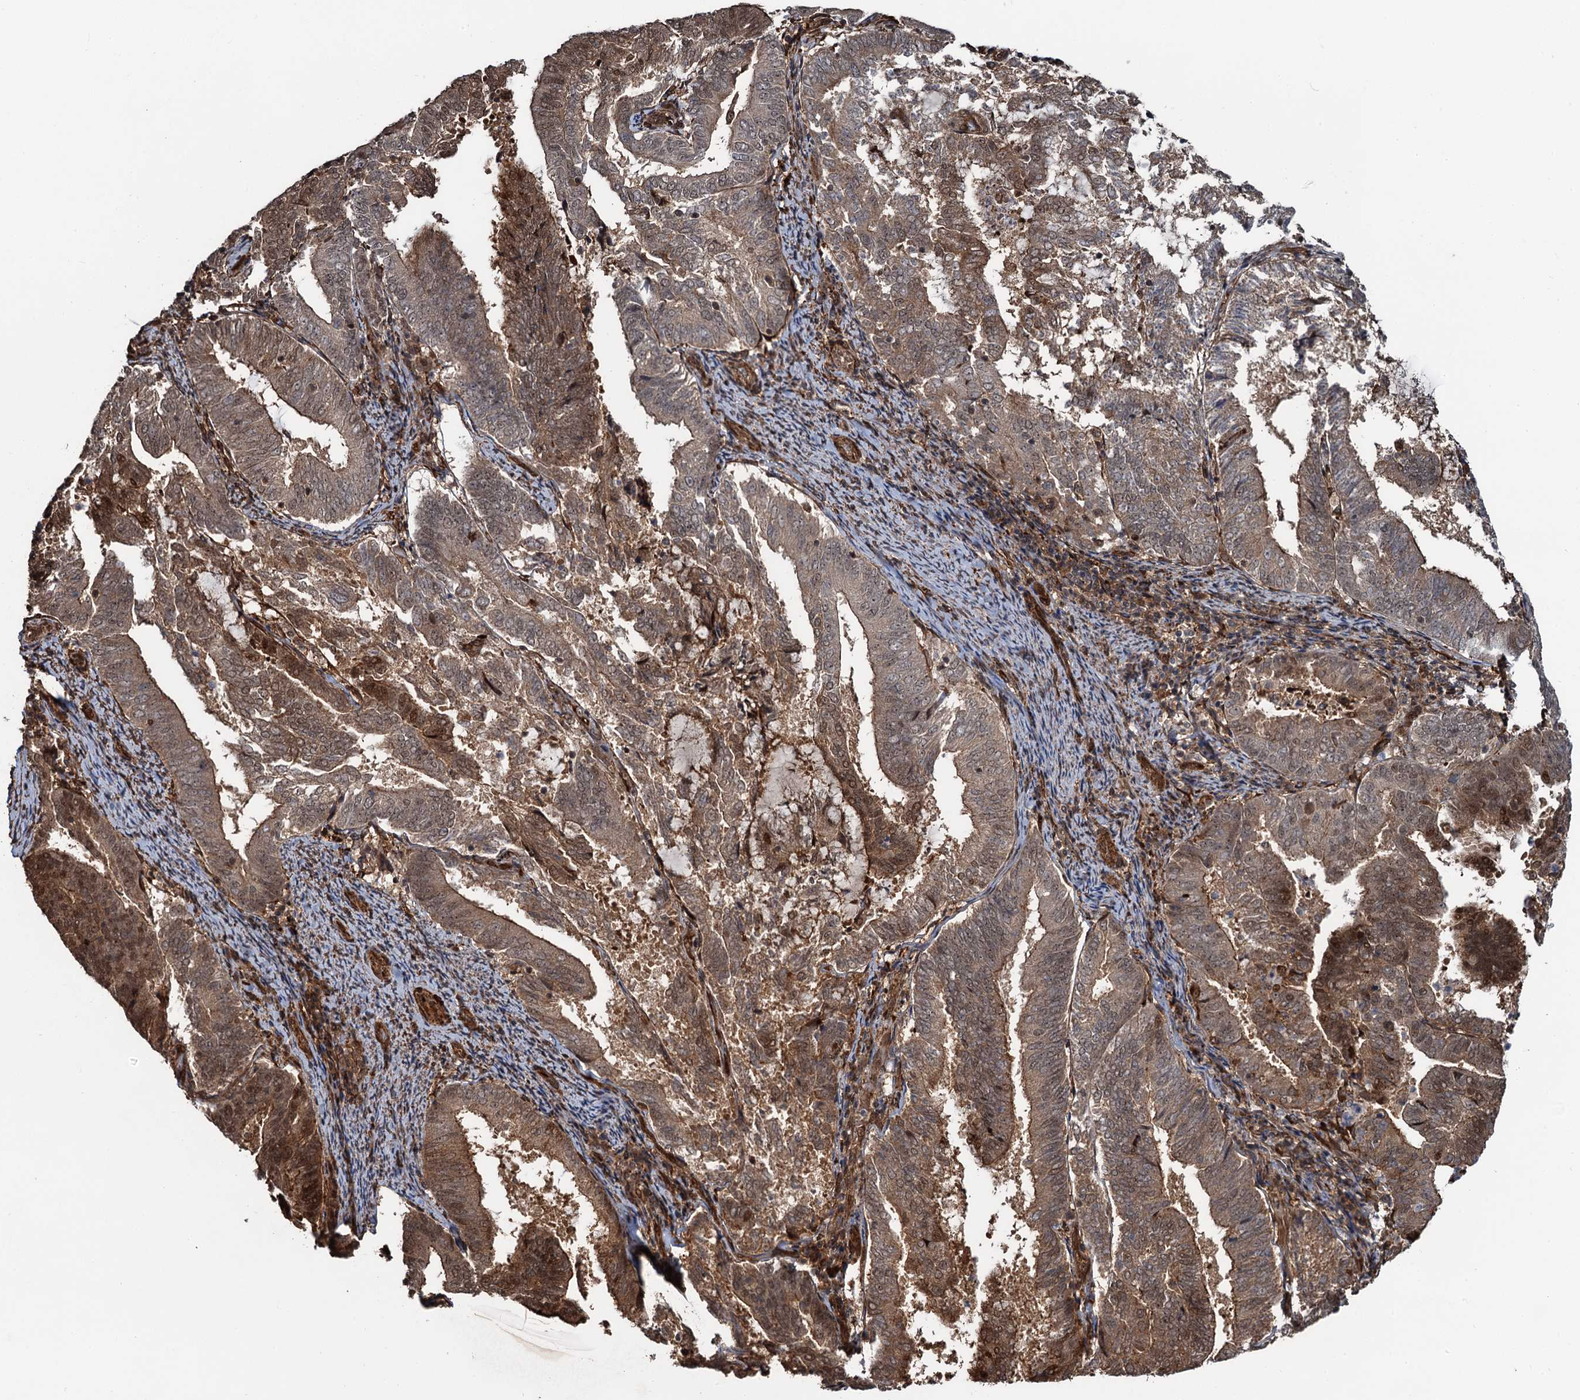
{"staining": {"intensity": "moderate", "quantity": "25%-75%", "location": "cytoplasmic/membranous,nuclear"}, "tissue": "endometrial cancer", "cell_type": "Tumor cells", "image_type": "cancer", "snomed": [{"axis": "morphology", "description": "Adenocarcinoma, NOS"}, {"axis": "topography", "description": "Endometrium"}], "caption": "A histopathology image of human endometrial adenocarcinoma stained for a protein displays moderate cytoplasmic/membranous and nuclear brown staining in tumor cells. The staining was performed using DAB (3,3'-diaminobenzidine) to visualize the protein expression in brown, while the nuclei were stained in blue with hematoxylin (Magnification: 20x).", "gene": "SNRNP25", "patient": {"sex": "female", "age": 80}}